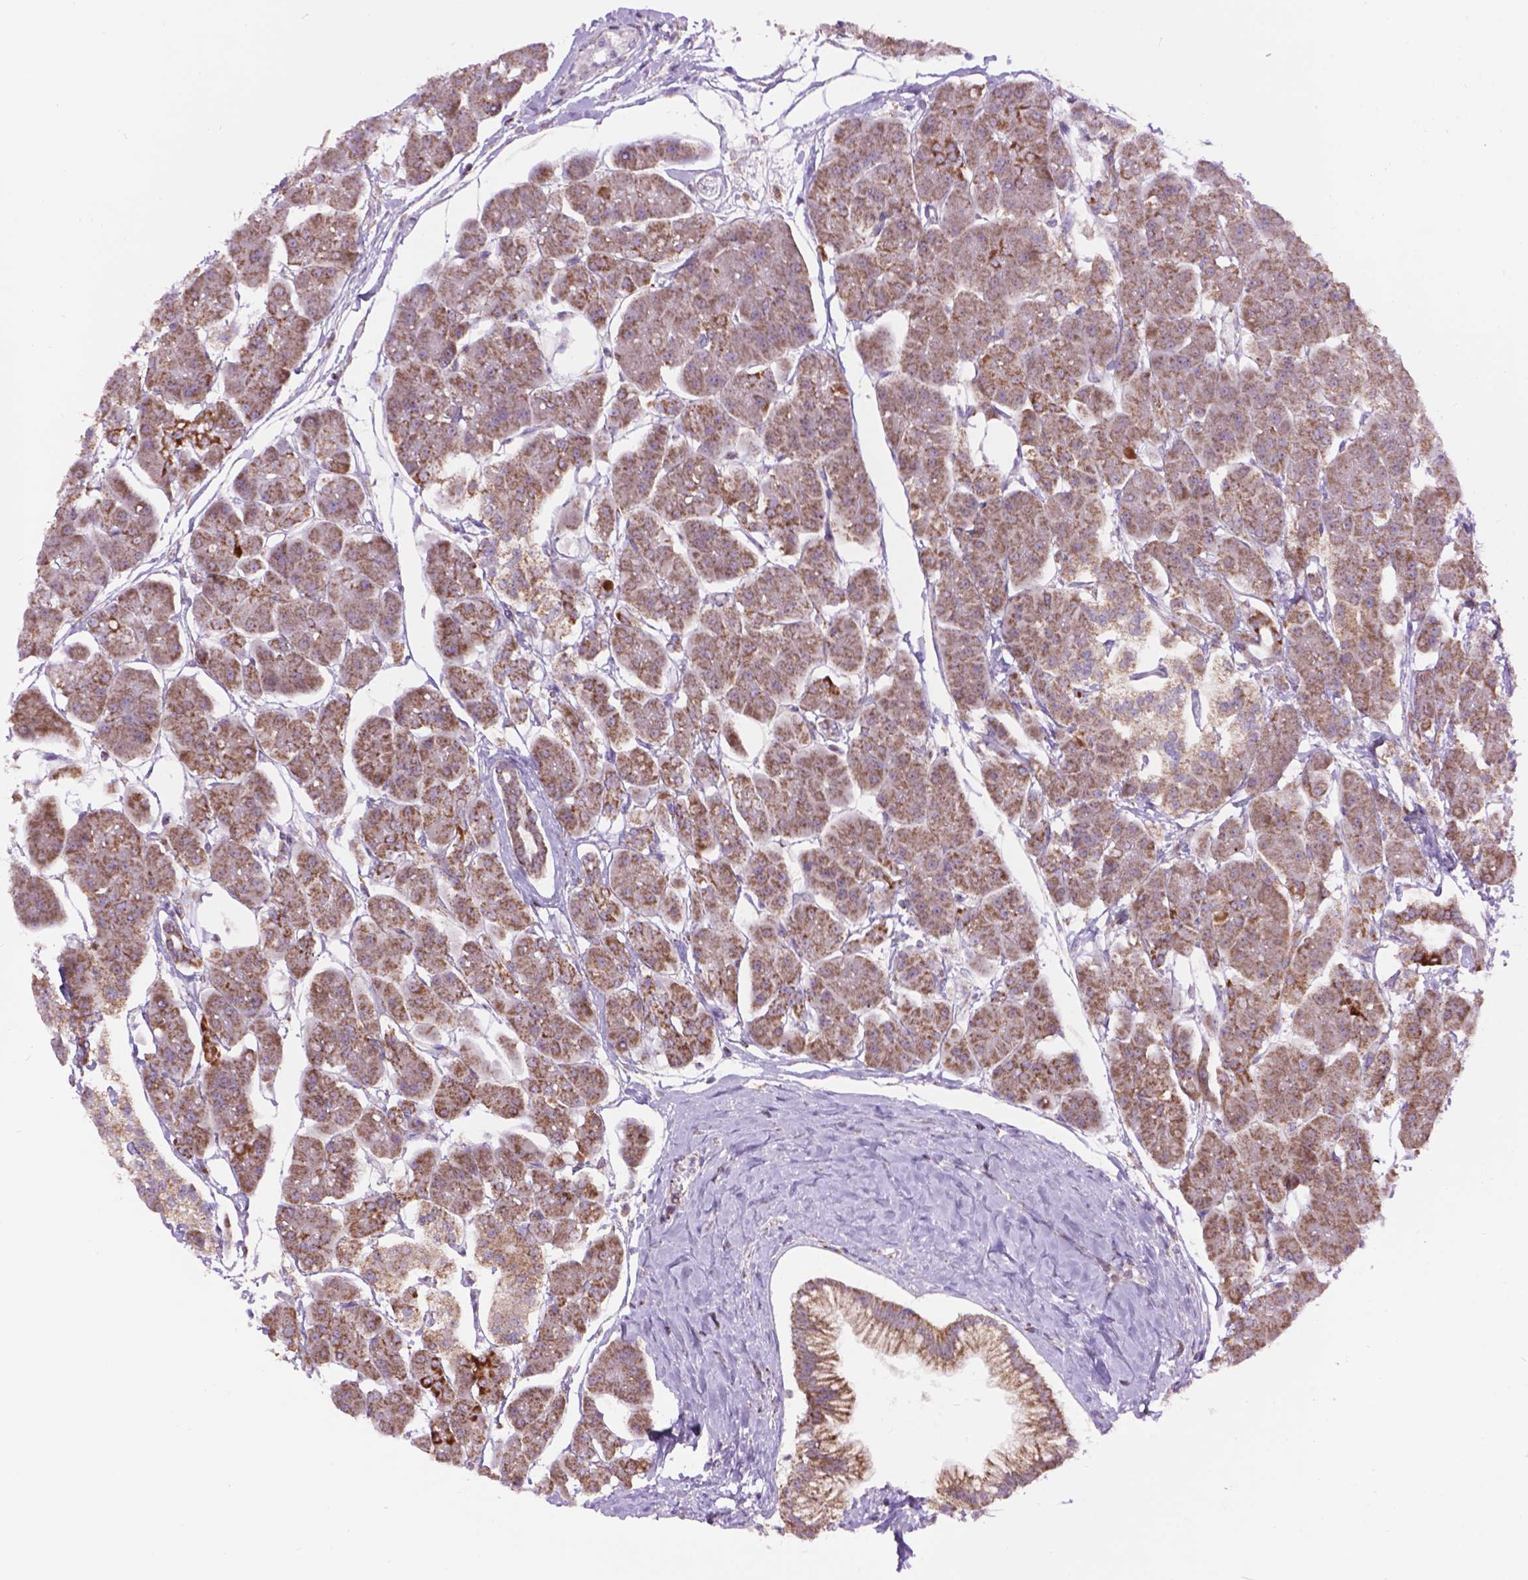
{"staining": {"intensity": "moderate", "quantity": ">75%", "location": "cytoplasmic/membranous"}, "tissue": "pancreas", "cell_type": "Exocrine glandular cells", "image_type": "normal", "snomed": [{"axis": "morphology", "description": "Normal tissue, NOS"}, {"axis": "topography", "description": "Adipose tissue"}, {"axis": "topography", "description": "Pancreas"}, {"axis": "topography", "description": "Peripheral nerve tissue"}], "caption": "Immunohistochemical staining of normal human pancreas shows >75% levels of moderate cytoplasmic/membranous protein positivity in about >75% of exocrine glandular cells. (brown staining indicates protein expression, while blue staining denotes nuclei).", "gene": "PYCR3", "patient": {"sex": "female", "age": 58}}